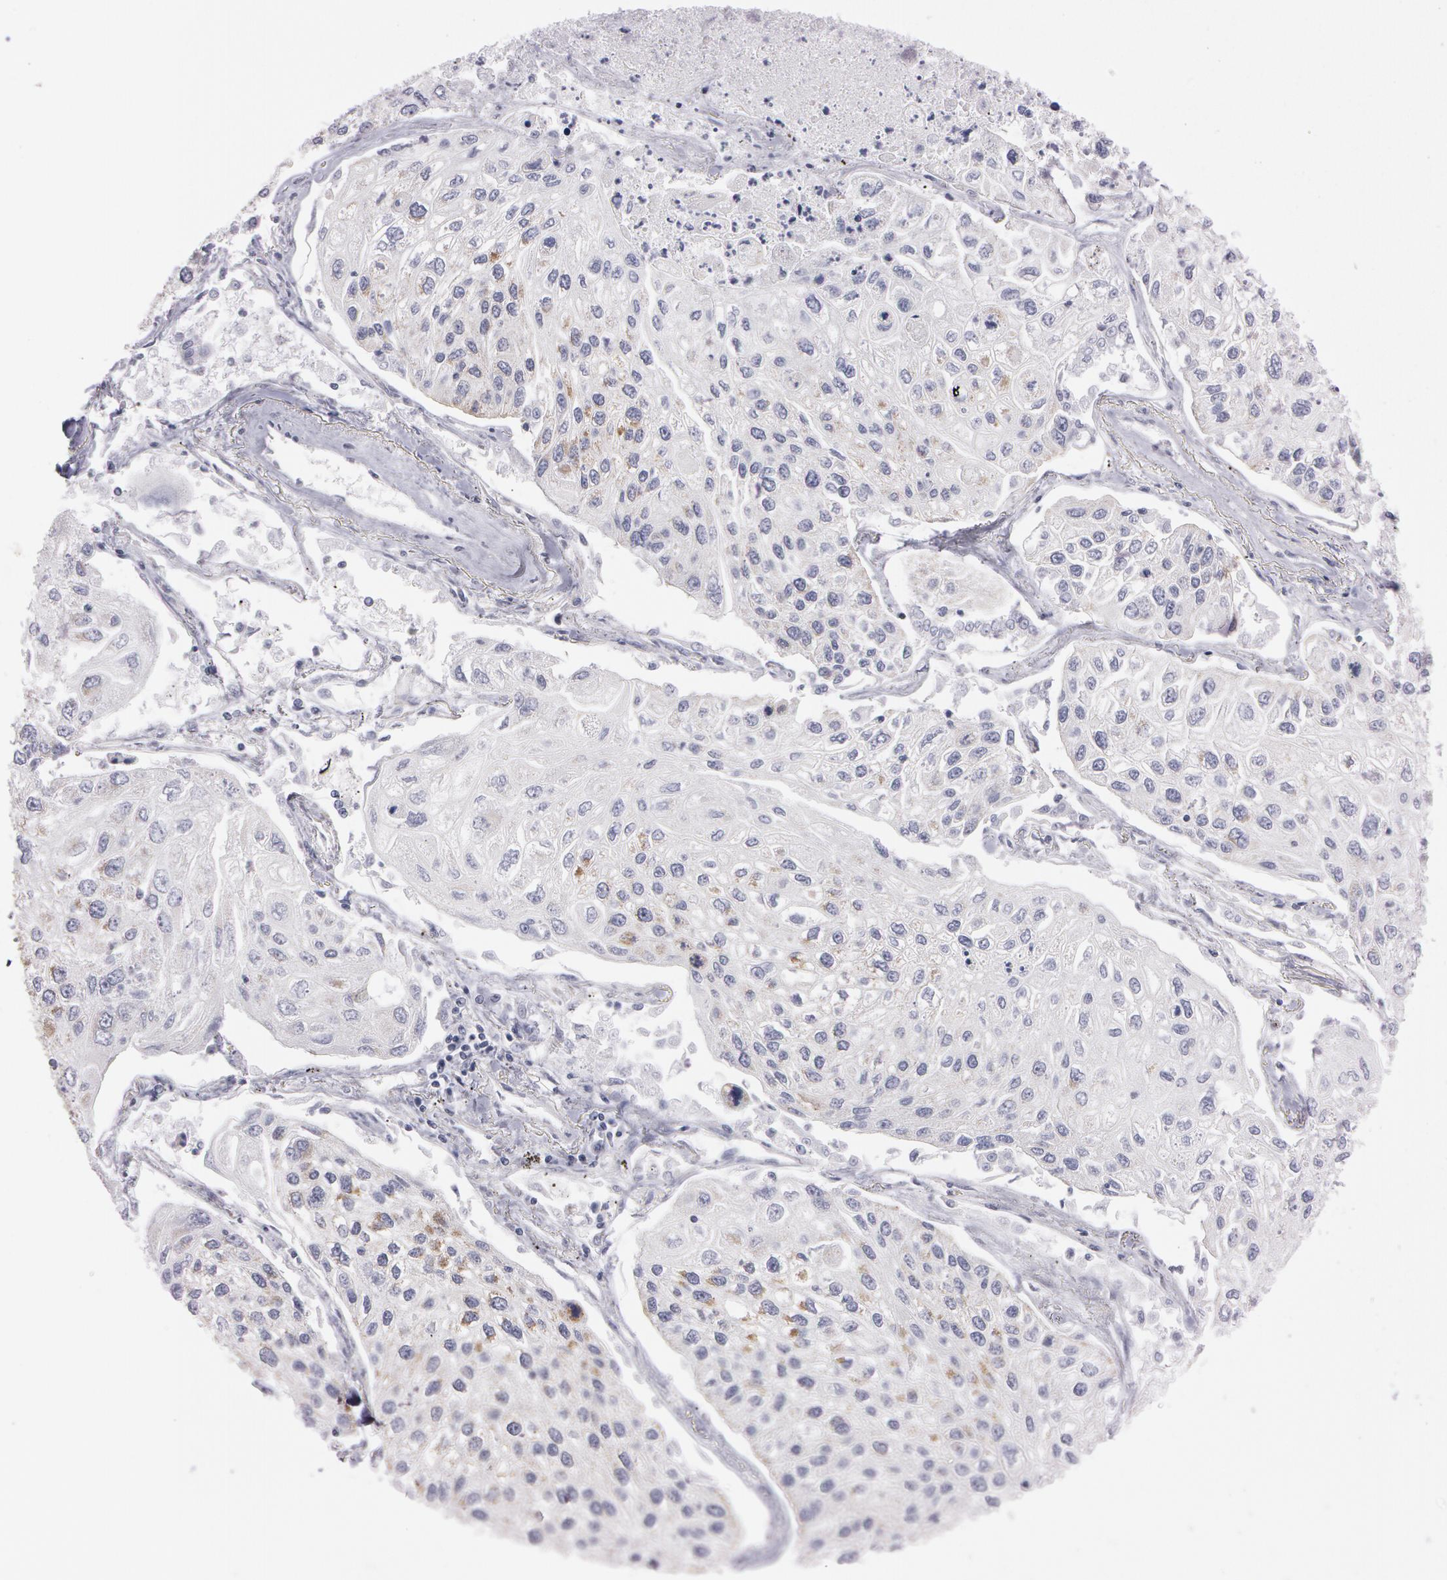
{"staining": {"intensity": "negative", "quantity": "none", "location": "none"}, "tissue": "lung cancer", "cell_type": "Tumor cells", "image_type": "cancer", "snomed": [{"axis": "morphology", "description": "Squamous cell carcinoma, NOS"}, {"axis": "topography", "description": "Lung"}], "caption": "Lung cancer (squamous cell carcinoma) stained for a protein using immunohistochemistry (IHC) demonstrates no expression tumor cells.", "gene": "NEK9", "patient": {"sex": "male", "age": 75}}